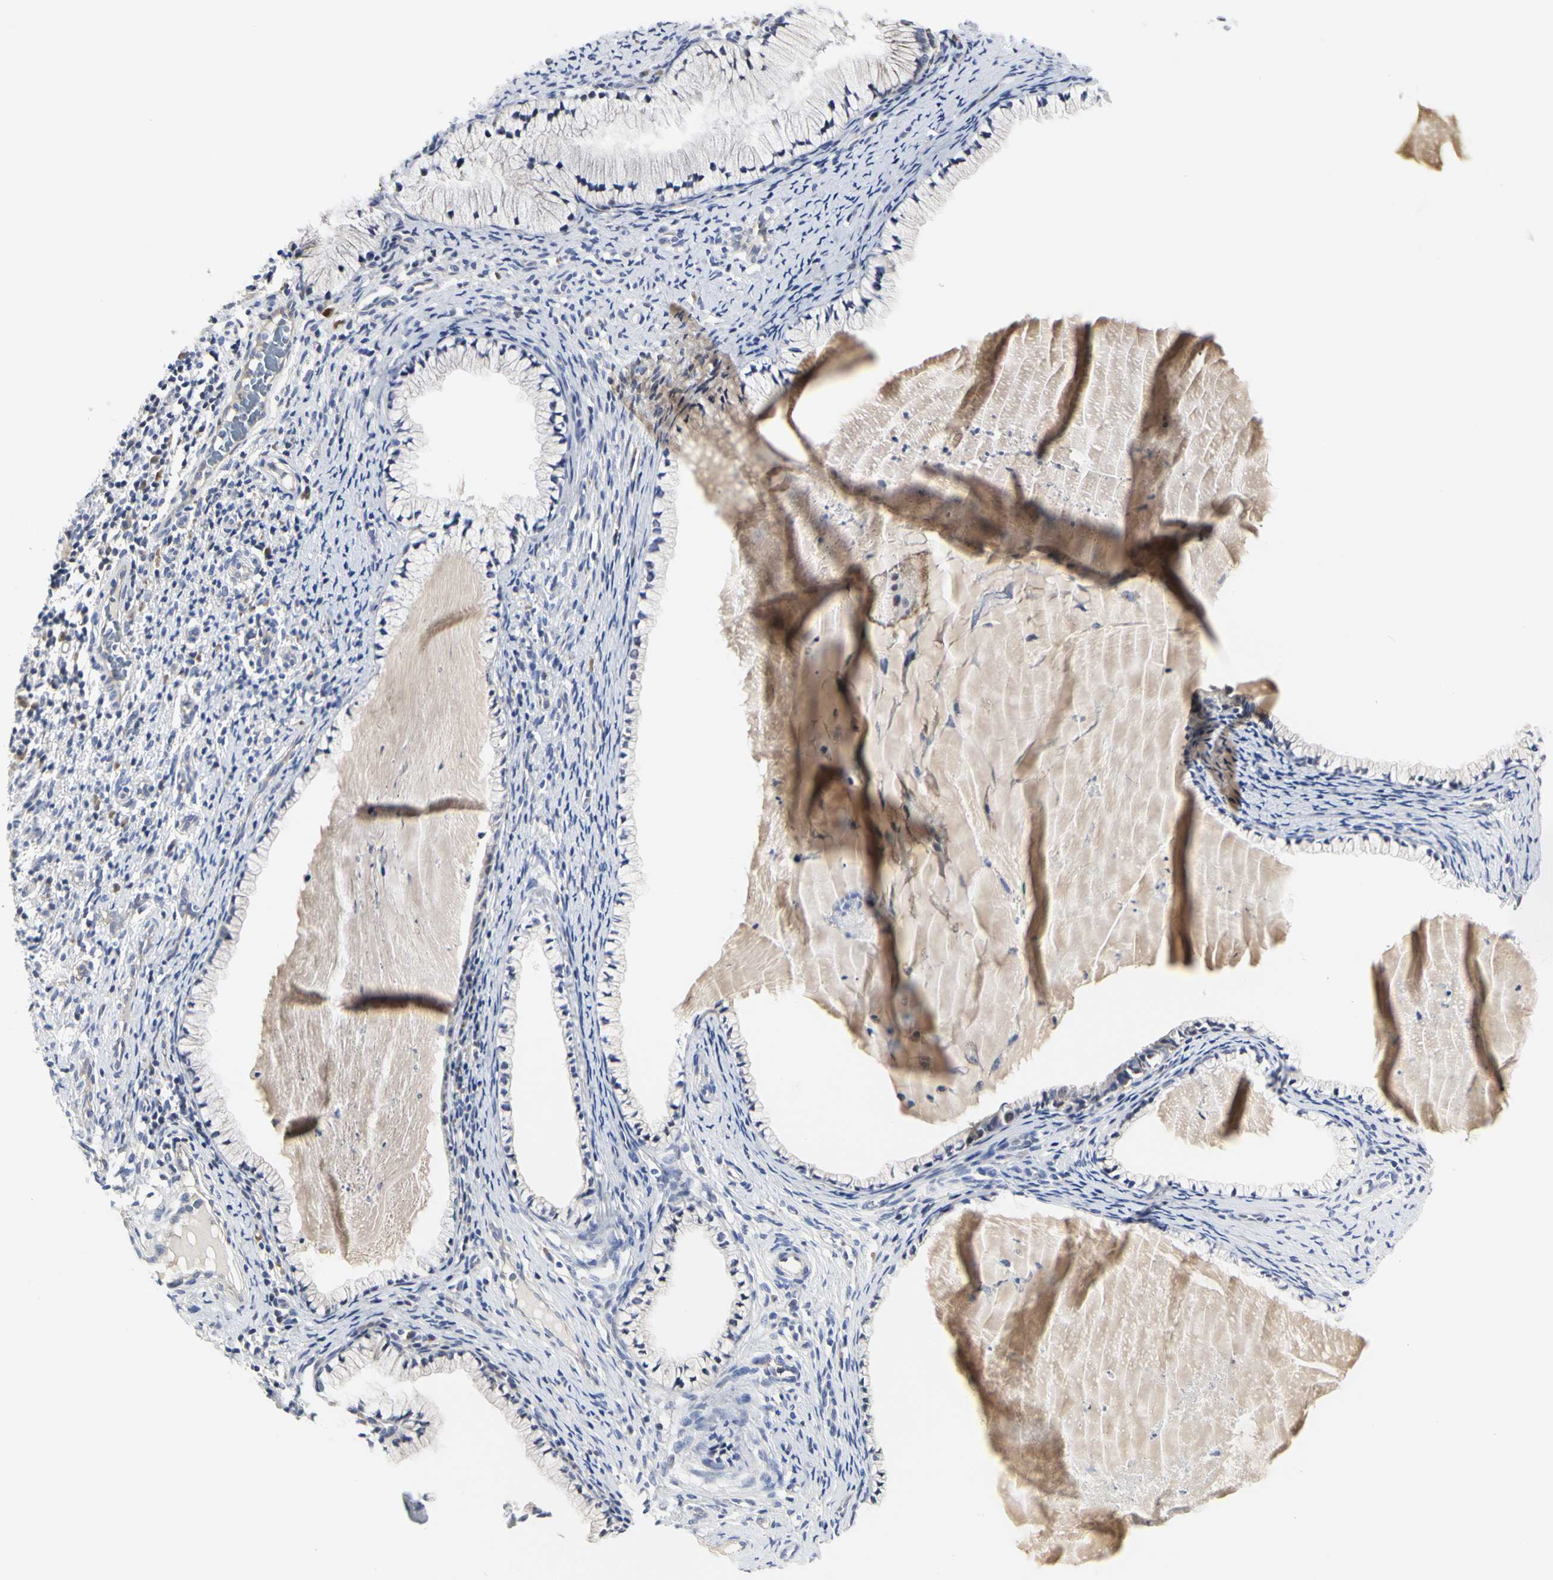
{"staining": {"intensity": "weak", "quantity": "<25%", "location": "cytoplasmic/membranous"}, "tissue": "cervix", "cell_type": "Glandular cells", "image_type": "normal", "snomed": [{"axis": "morphology", "description": "Normal tissue, NOS"}, {"axis": "topography", "description": "Cervix"}], "caption": "A high-resolution histopathology image shows immunohistochemistry staining of unremarkable cervix, which displays no significant positivity in glandular cells.", "gene": "SHANK2", "patient": {"sex": "female", "age": 70}}